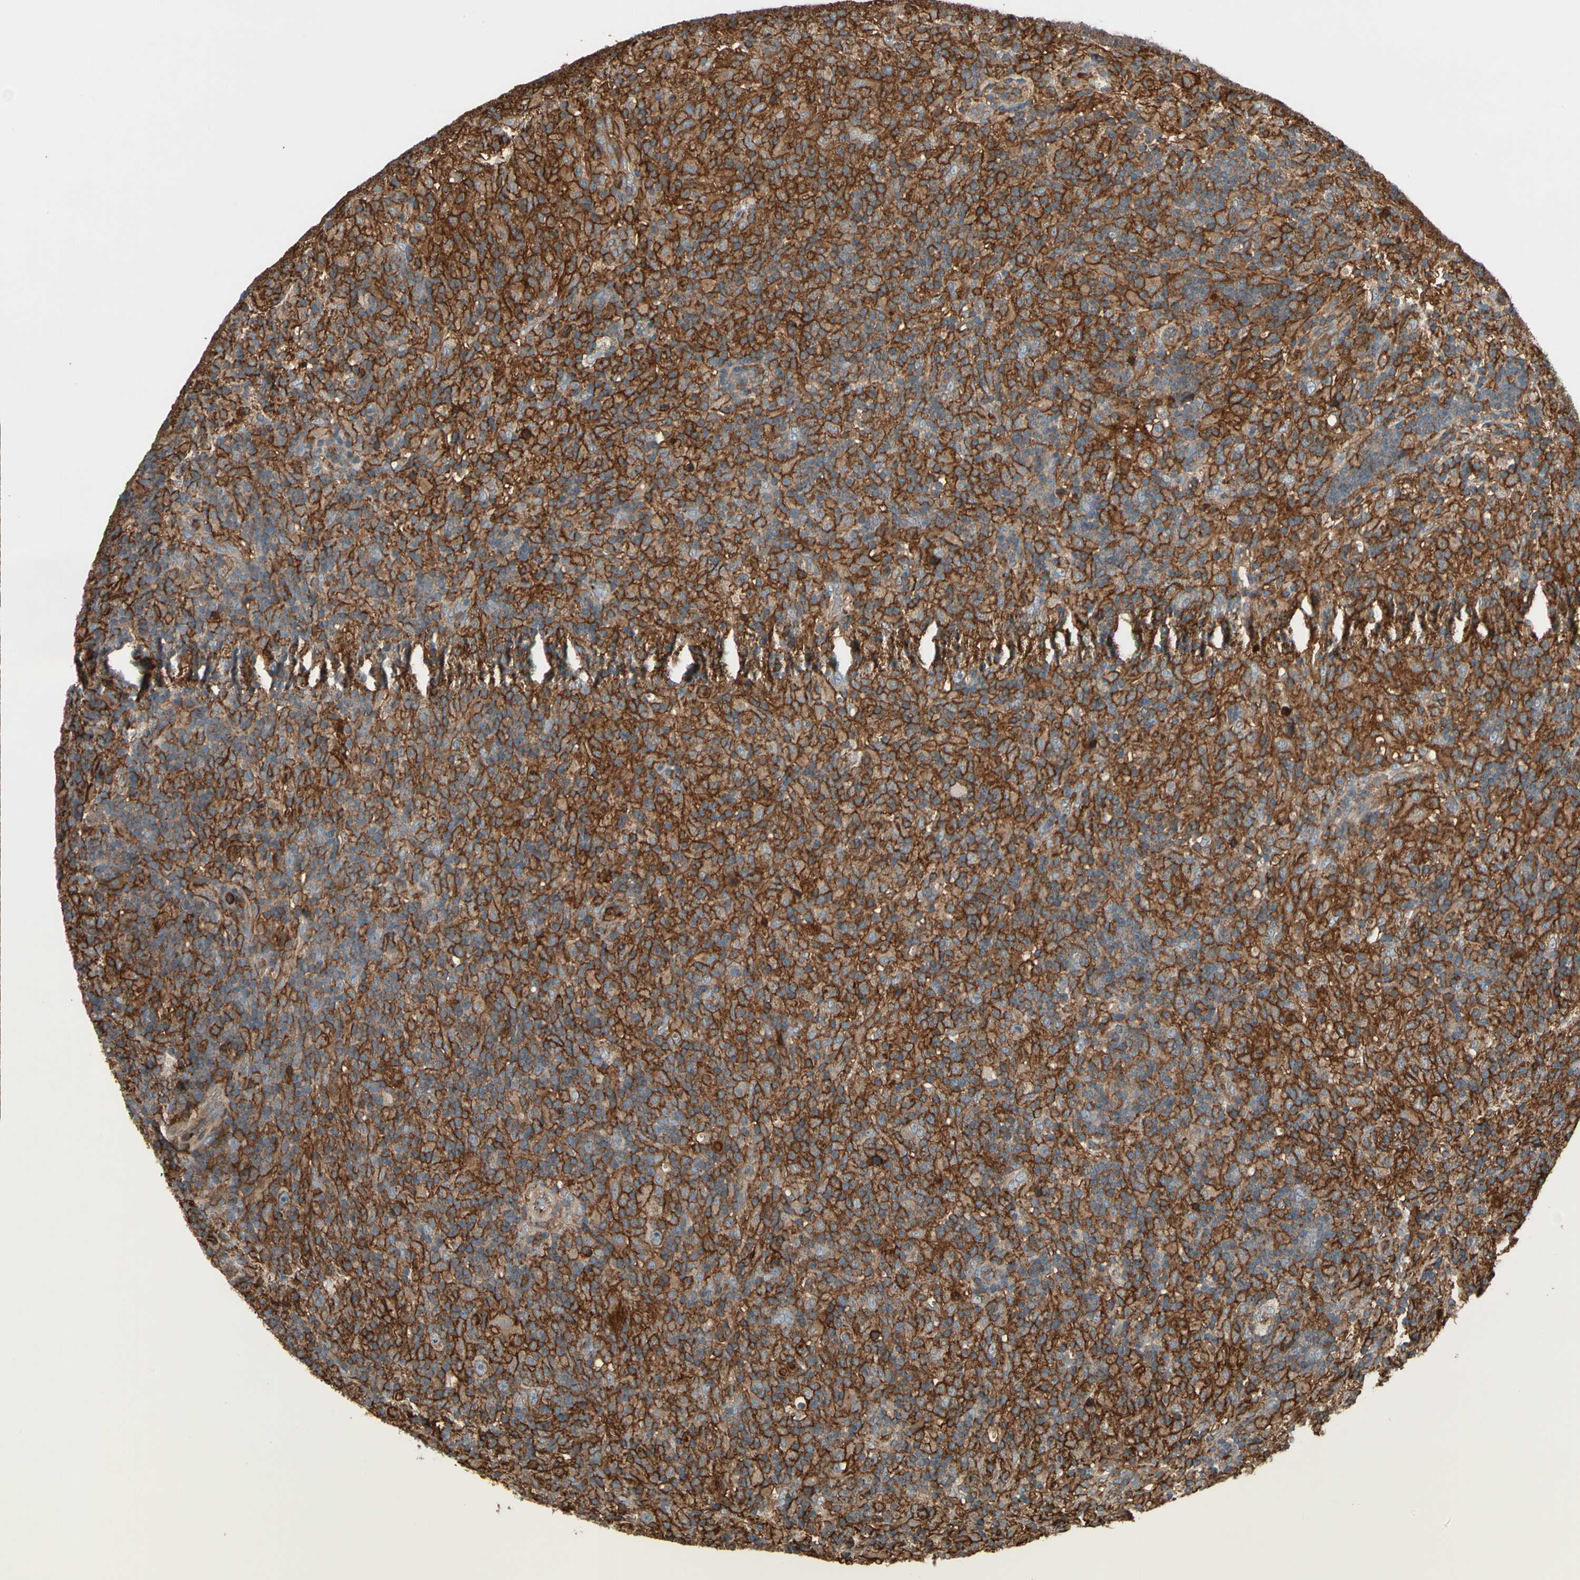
{"staining": {"intensity": "weak", "quantity": ">75%", "location": "cytoplasmic/membranous"}, "tissue": "lymphoma", "cell_type": "Tumor cells", "image_type": "cancer", "snomed": [{"axis": "morphology", "description": "Hodgkin's disease, NOS"}, {"axis": "topography", "description": "Lymph node"}], "caption": "Protein staining of lymphoma tissue demonstrates weak cytoplasmic/membranous expression in approximately >75% of tumor cells.", "gene": "STX11", "patient": {"sex": "male", "age": 70}}